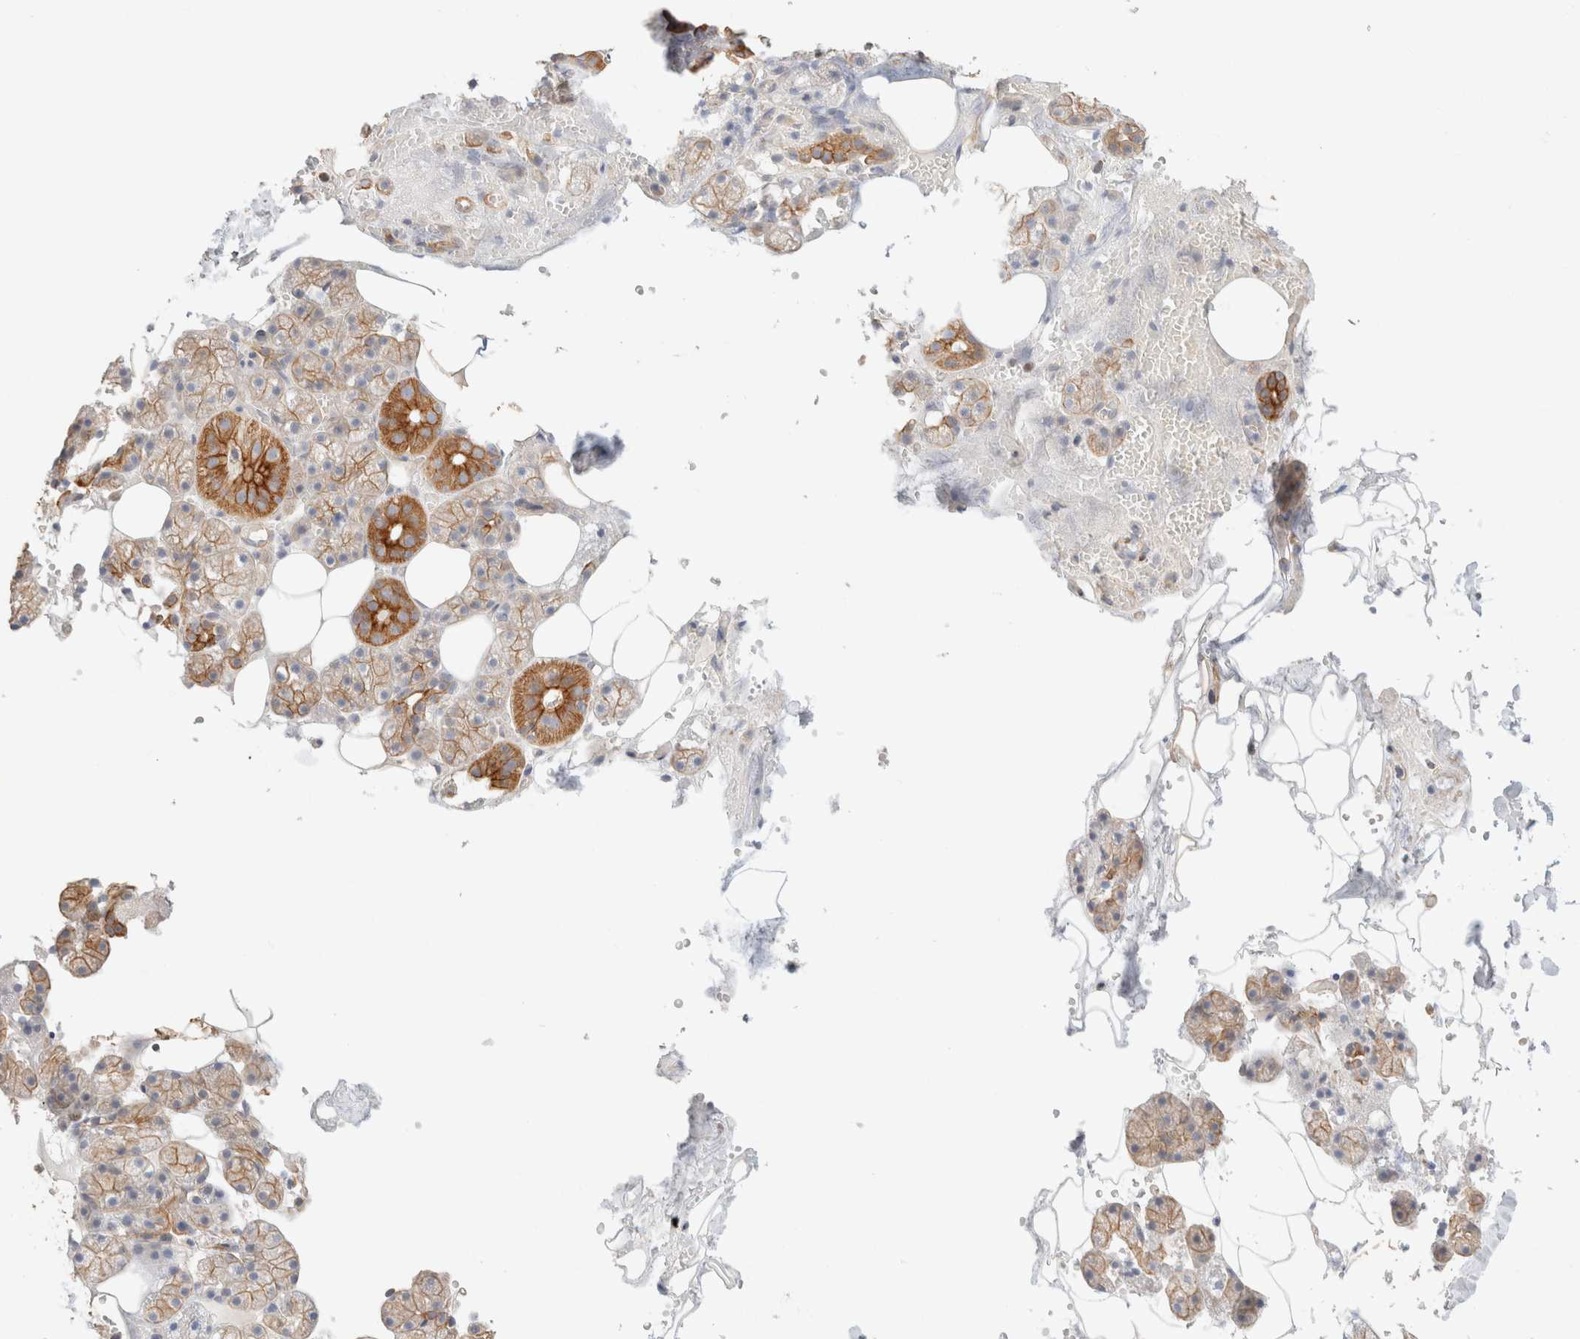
{"staining": {"intensity": "strong", "quantity": "<25%", "location": "cytoplasmic/membranous"}, "tissue": "salivary gland", "cell_type": "Glandular cells", "image_type": "normal", "snomed": [{"axis": "morphology", "description": "Normal tissue, NOS"}, {"axis": "topography", "description": "Salivary gland"}], "caption": "Protein expression by immunohistochemistry displays strong cytoplasmic/membranous staining in about <25% of glandular cells in unremarkable salivary gland.", "gene": "CSNK1E", "patient": {"sex": "male", "age": 62}}